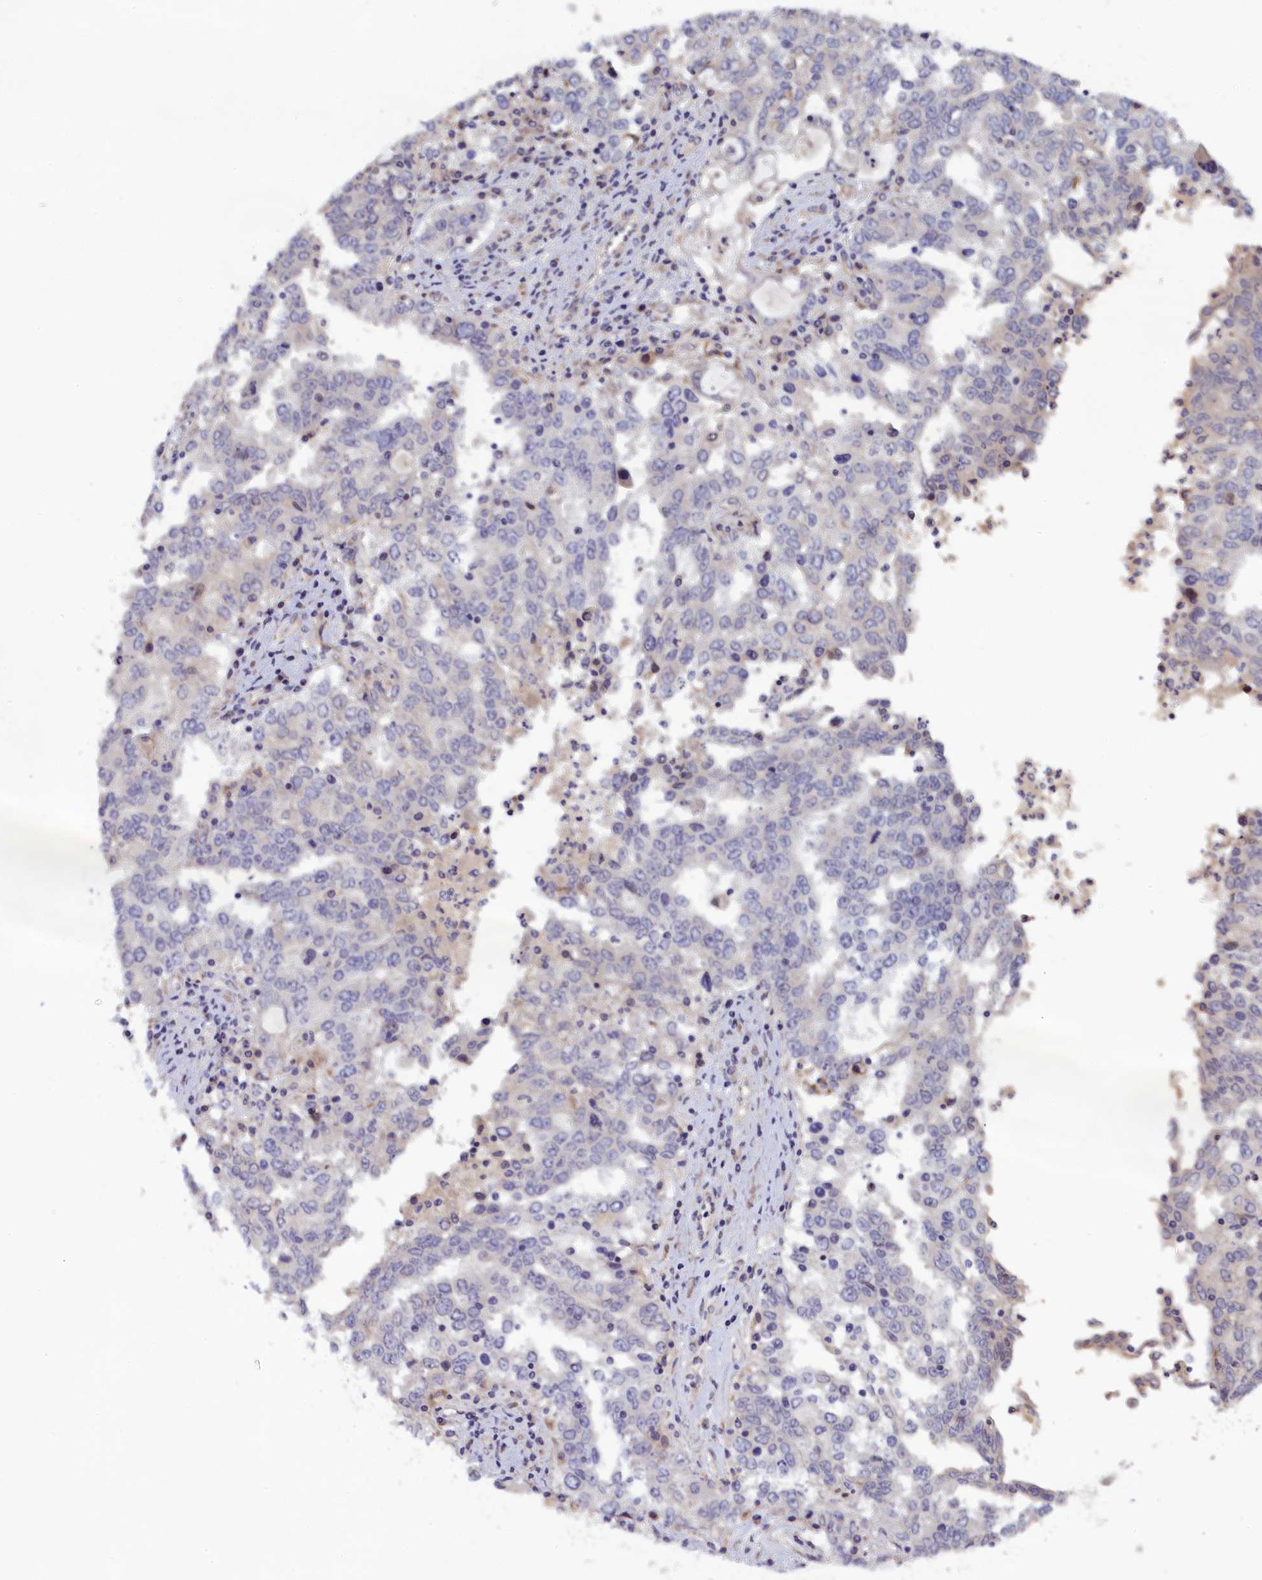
{"staining": {"intensity": "negative", "quantity": "none", "location": "none"}, "tissue": "ovarian cancer", "cell_type": "Tumor cells", "image_type": "cancer", "snomed": [{"axis": "morphology", "description": "Carcinoma, endometroid"}, {"axis": "topography", "description": "Ovary"}], "caption": "Image shows no protein expression in tumor cells of endometroid carcinoma (ovarian) tissue.", "gene": "IGFALS", "patient": {"sex": "female", "age": 62}}